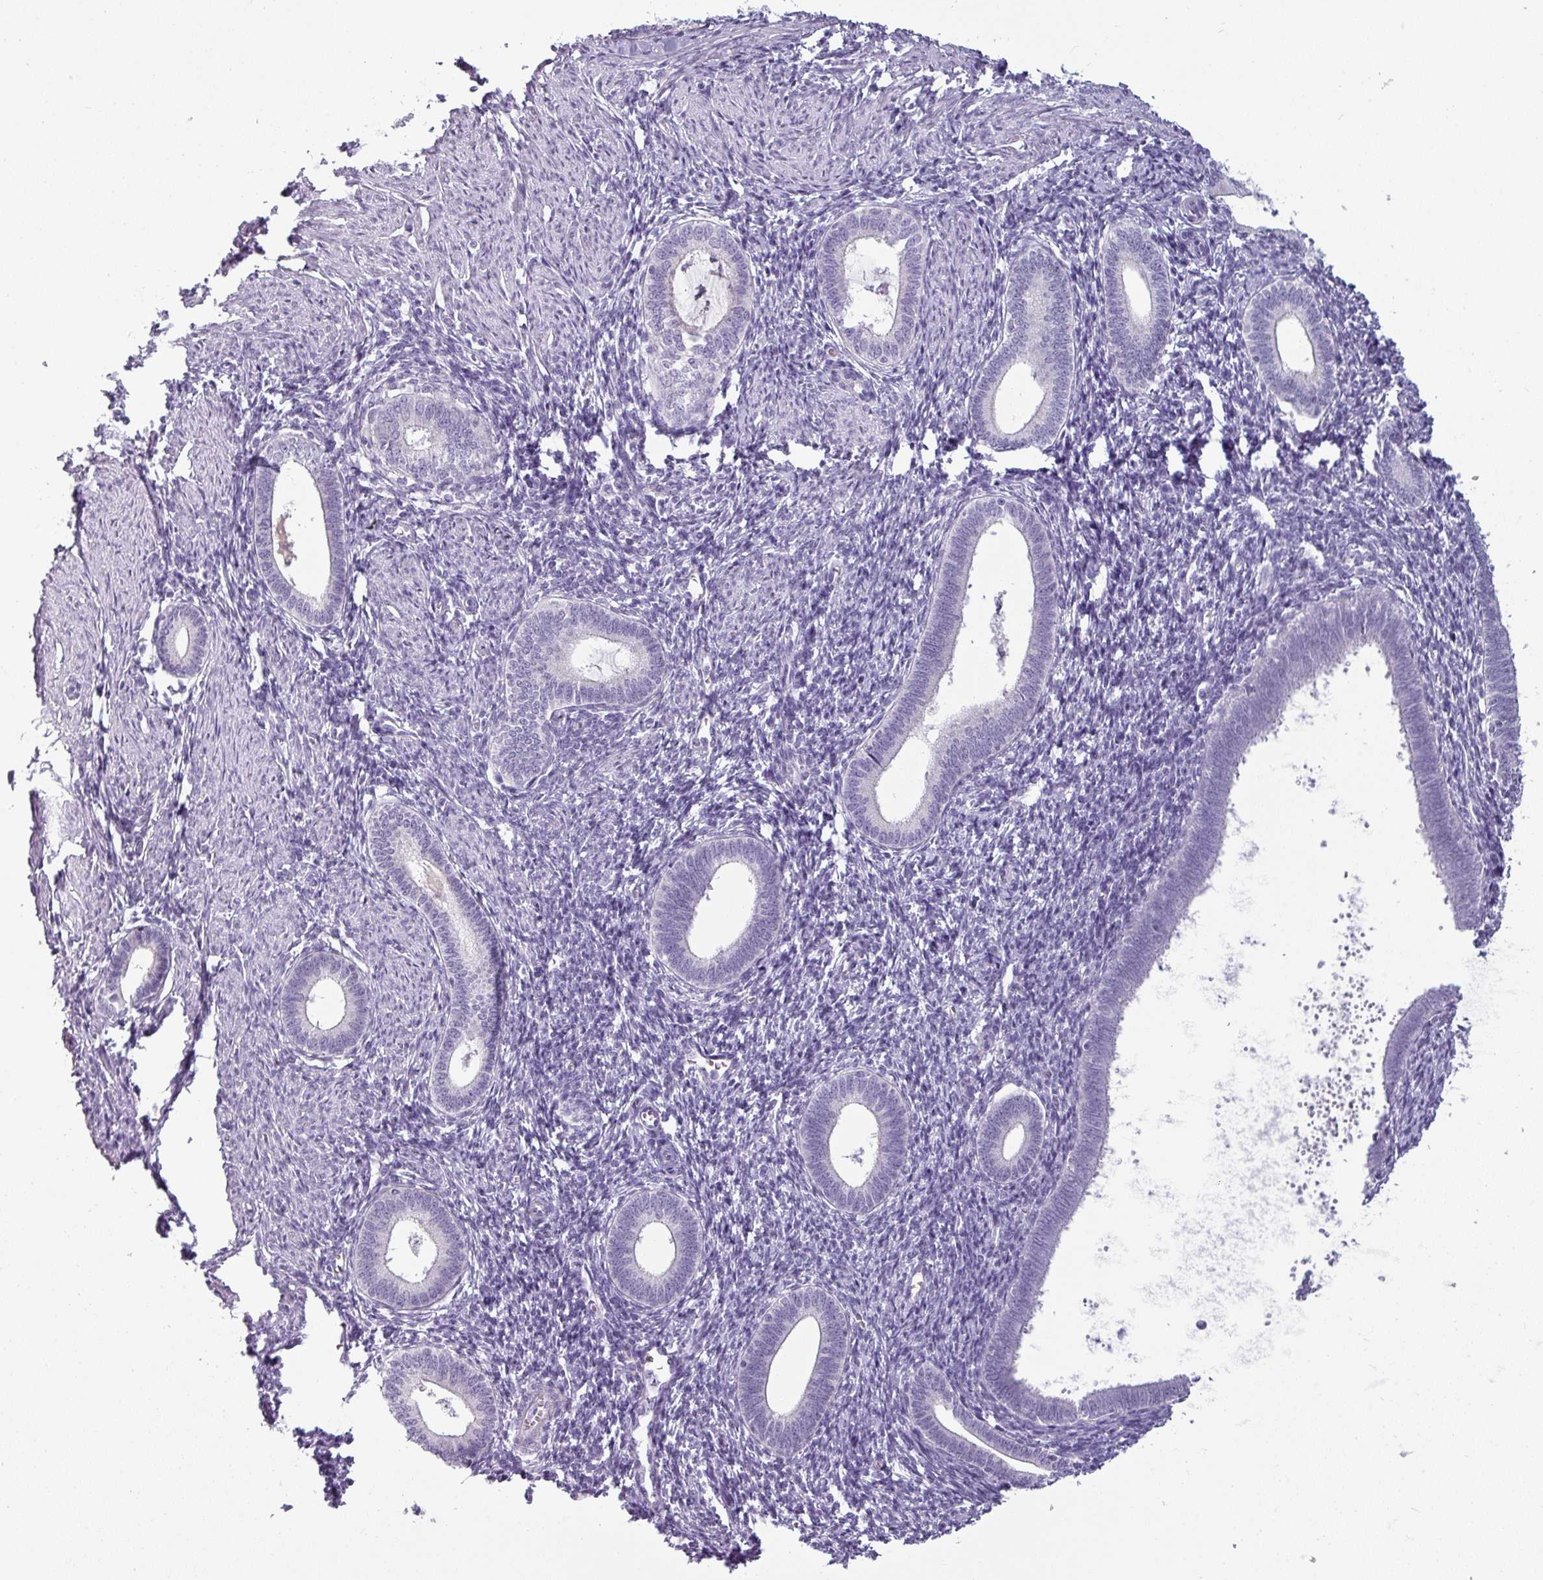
{"staining": {"intensity": "negative", "quantity": "none", "location": "none"}, "tissue": "endometrium", "cell_type": "Cells in endometrial stroma", "image_type": "normal", "snomed": [{"axis": "morphology", "description": "Normal tissue, NOS"}, {"axis": "topography", "description": "Endometrium"}], "caption": "Immunohistochemistry photomicrograph of benign human endometrium stained for a protein (brown), which displays no staining in cells in endometrial stroma.", "gene": "SLC26A9", "patient": {"sex": "female", "age": 41}}